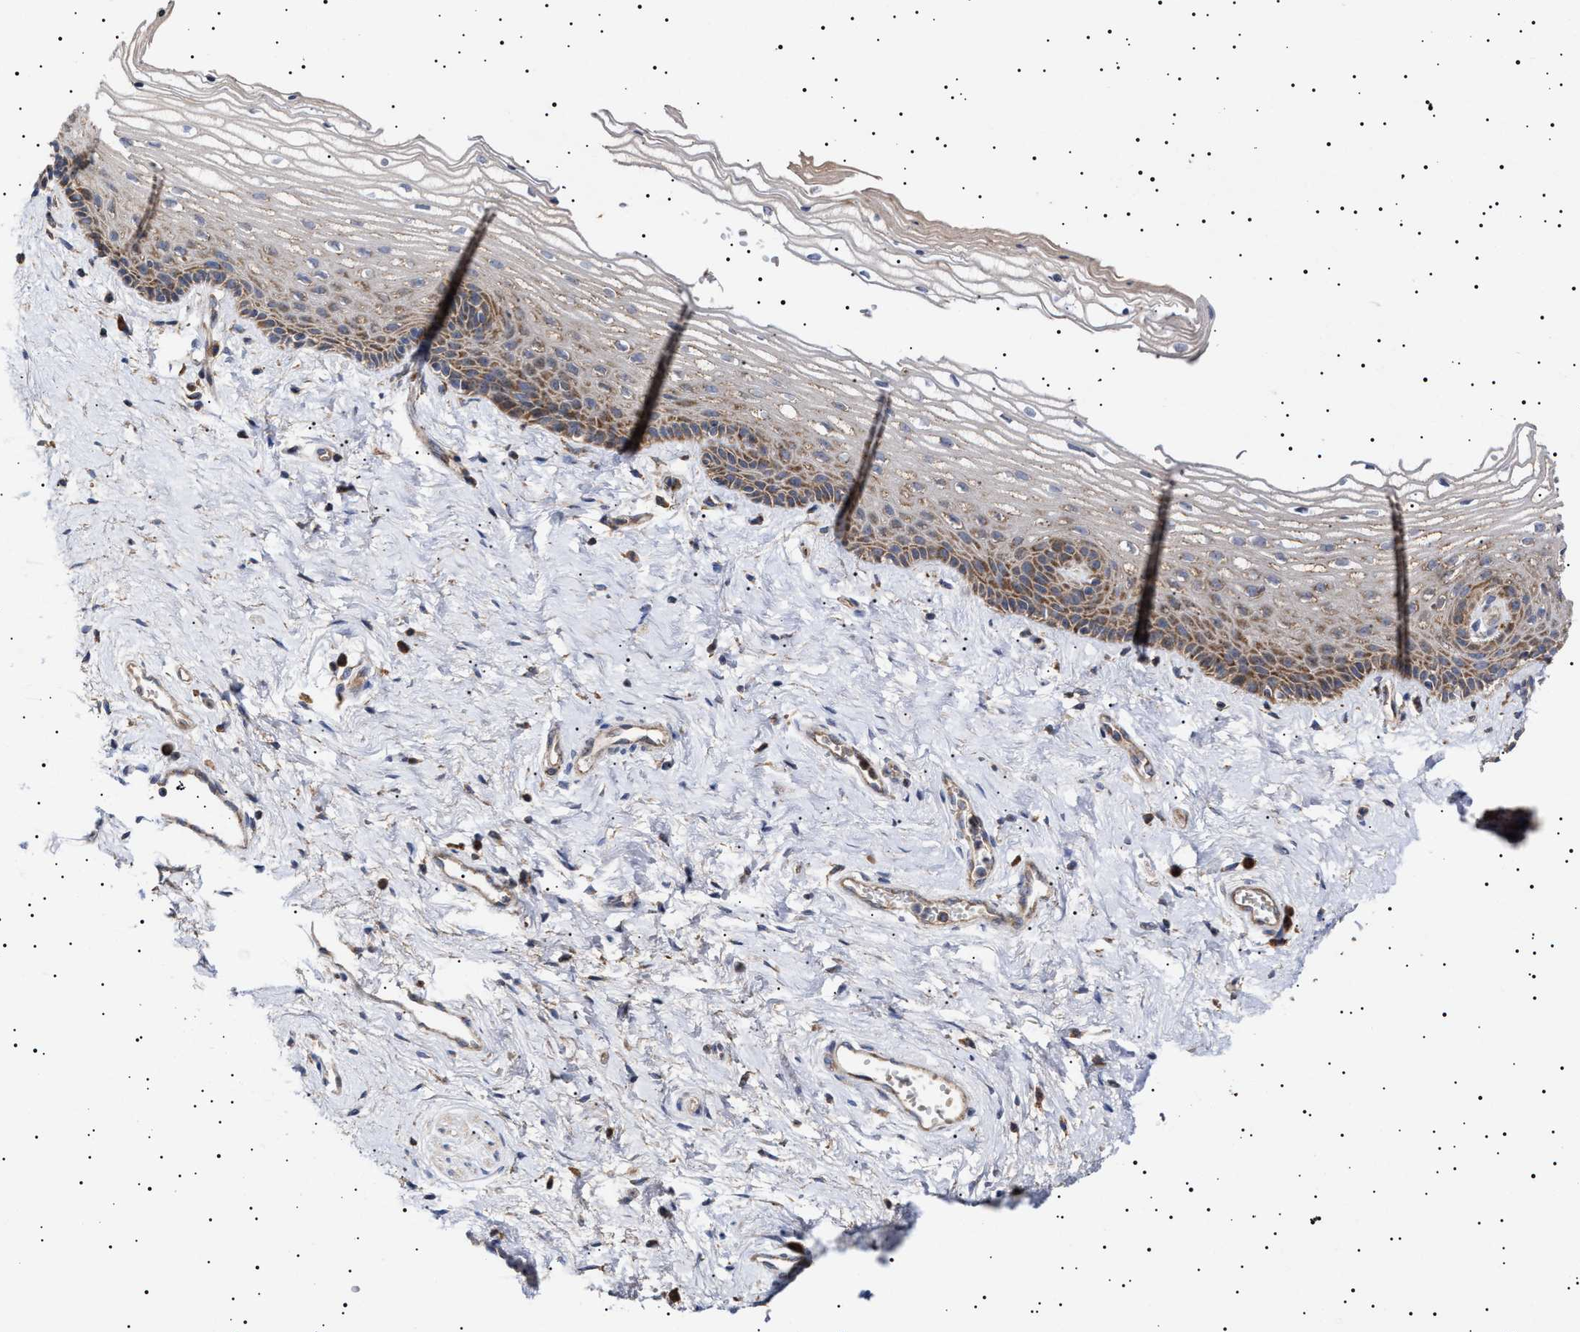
{"staining": {"intensity": "moderate", "quantity": "25%-75%", "location": "cytoplasmic/membranous"}, "tissue": "vagina", "cell_type": "Squamous epithelial cells", "image_type": "normal", "snomed": [{"axis": "morphology", "description": "Normal tissue, NOS"}, {"axis": "topography", "description": "Vagina"}], "caption": "Squamous epithelial cells demonstrate medium levels of moderate cytoplasmic/membranous positivity in about 25%-75% of cells in benign human vagina. (DAB (3,3'-diaminobenzidine) IHC with brightfield microscopy, high magnification).", "gene": "MRPL10", "patient": {"sex": "female", "age": 46}}